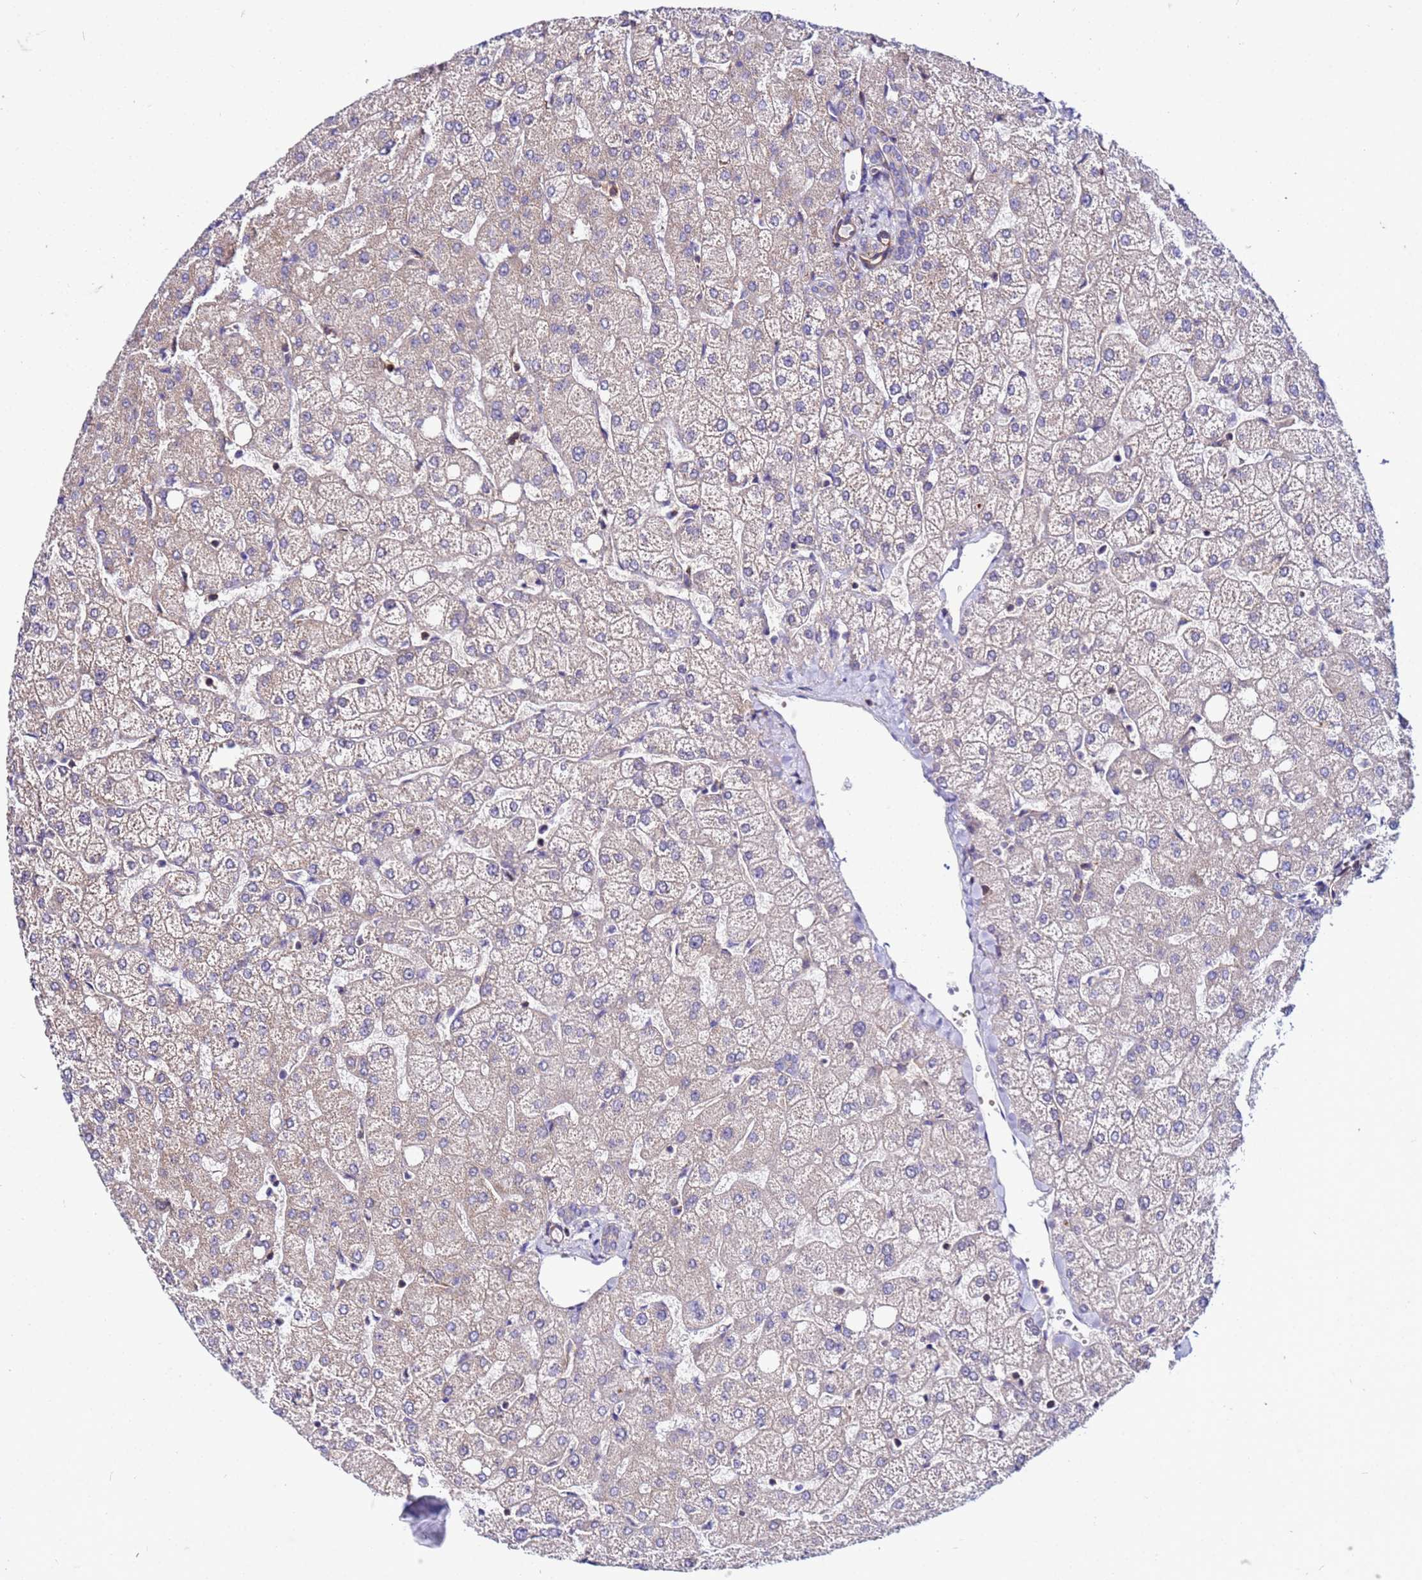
{"staining": {"intensity": "negative", "quantity": "none", "location": "none"}, "tissue": "liver", "cell_type": "Cholangiocytes", "image_type": "normal", "snomed": [{"axis": "morphology", "description": "Normal tissue, NOS"}, {"axis": "topography", "description": "Liver"}], "caption": "Immunohistochemical staining of normal liver demonstrates no significant expression in cholangiocytes.", "gene": "STK38L", "patient": {"sex": "female", "age": 54}}